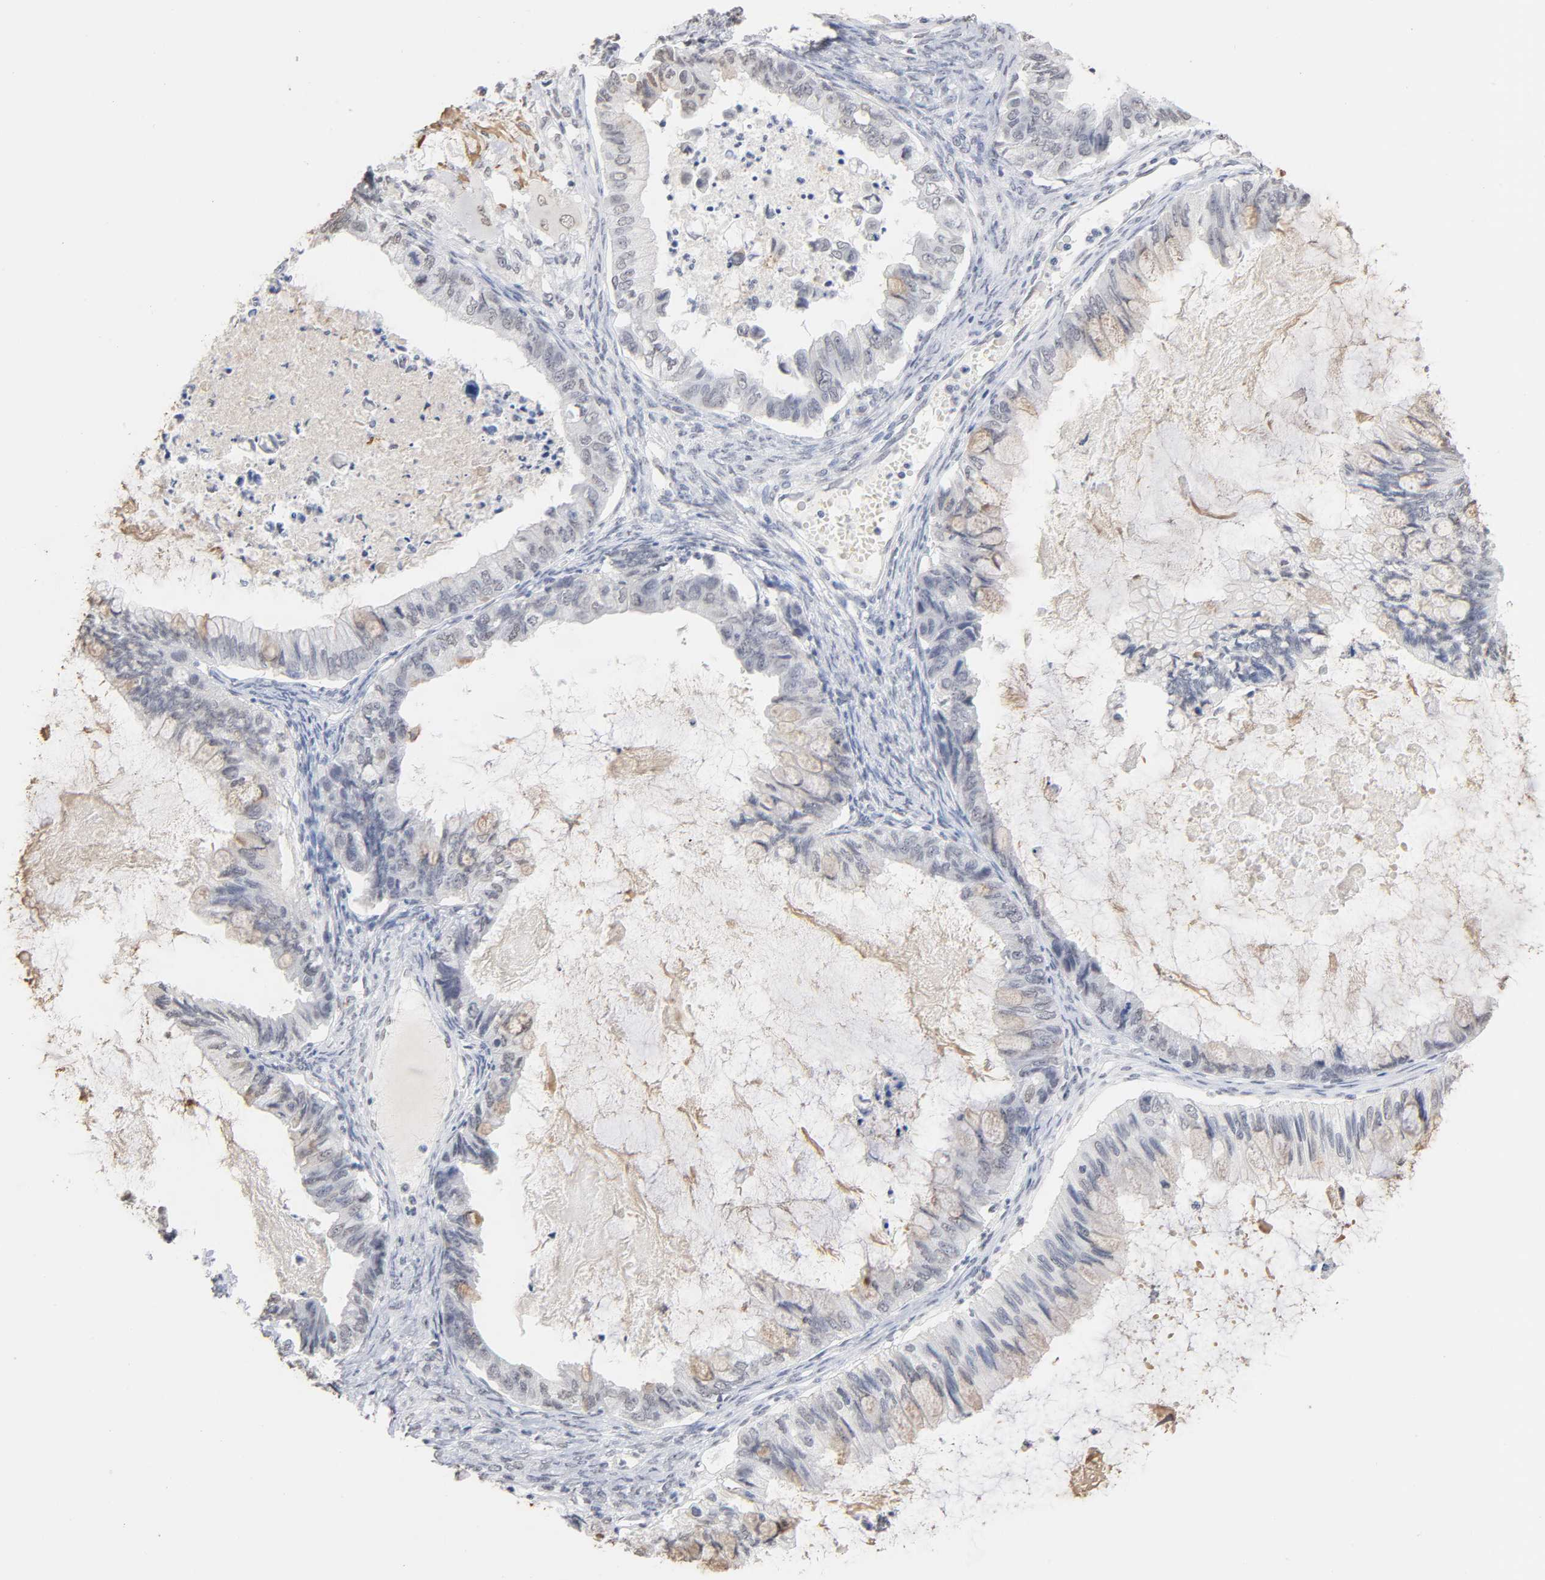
{"staining": {"intensity": "weak", "quantity": "25%-75%", "location": "cytoplasmic/membranous"}, "tissue": "ovarian cancer", "cell_type": "Tumor cells", "image_type": "cancer", "snomed": [{"axis": "morphology", "description": "Cystadenocarcinoma, mucinous, NOS"}, {"axis": "topography", "description": "Ovary"}], "caption": "Mucinous cystadenocarcinoma (ovarian) was stained to show a protein in brown. There is low levels of weak cytoplasmic/membranous expression in approximately 25%-75% of tumor cells. The staining is performed using DAB brown chromogen to label protein expression. The nuclei are counter-stained blue using hematoxylin.", "gene": "CRABP2", "patient": {"sex": "female", "age": 80}}